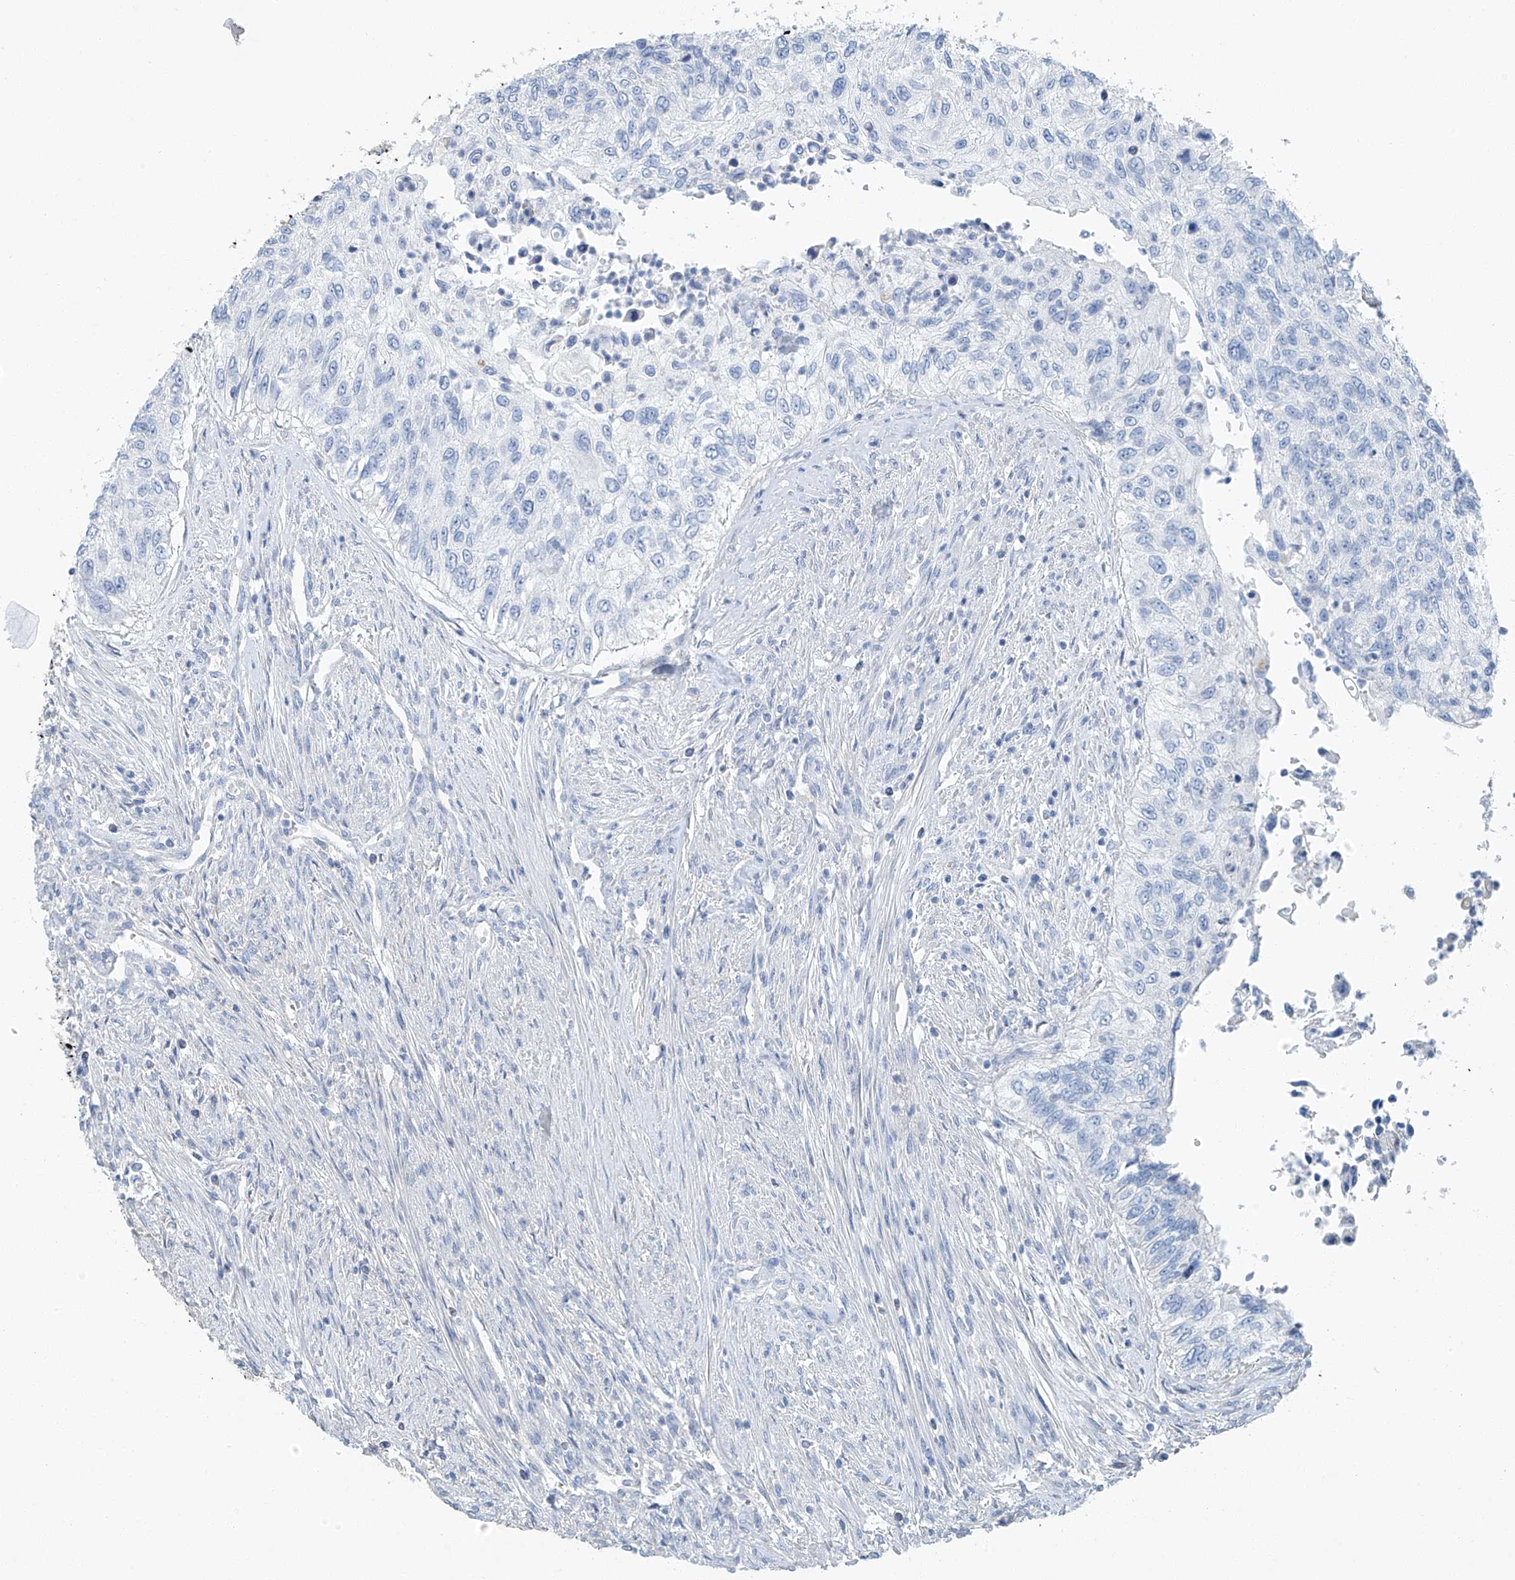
{"staining": {"intensity": "negative", "quantity": "none", "location": "none"}, "tissue": "urothelial cancer", "cell_type": "Tumor cells", "image_type": "cancer", "snomed": [{"axis": "morphology", "description": "Urothelial carcinoma, High grade"}, {"axis": "topography", "description": "Urinary bladder"}], "caption": "The photomicrograph exhibits no significant expression in tumor cells of urothelial carcinoma (high-grade).", "gene": "C1orf87", "patient": {"sex": "female", "age": 60}}